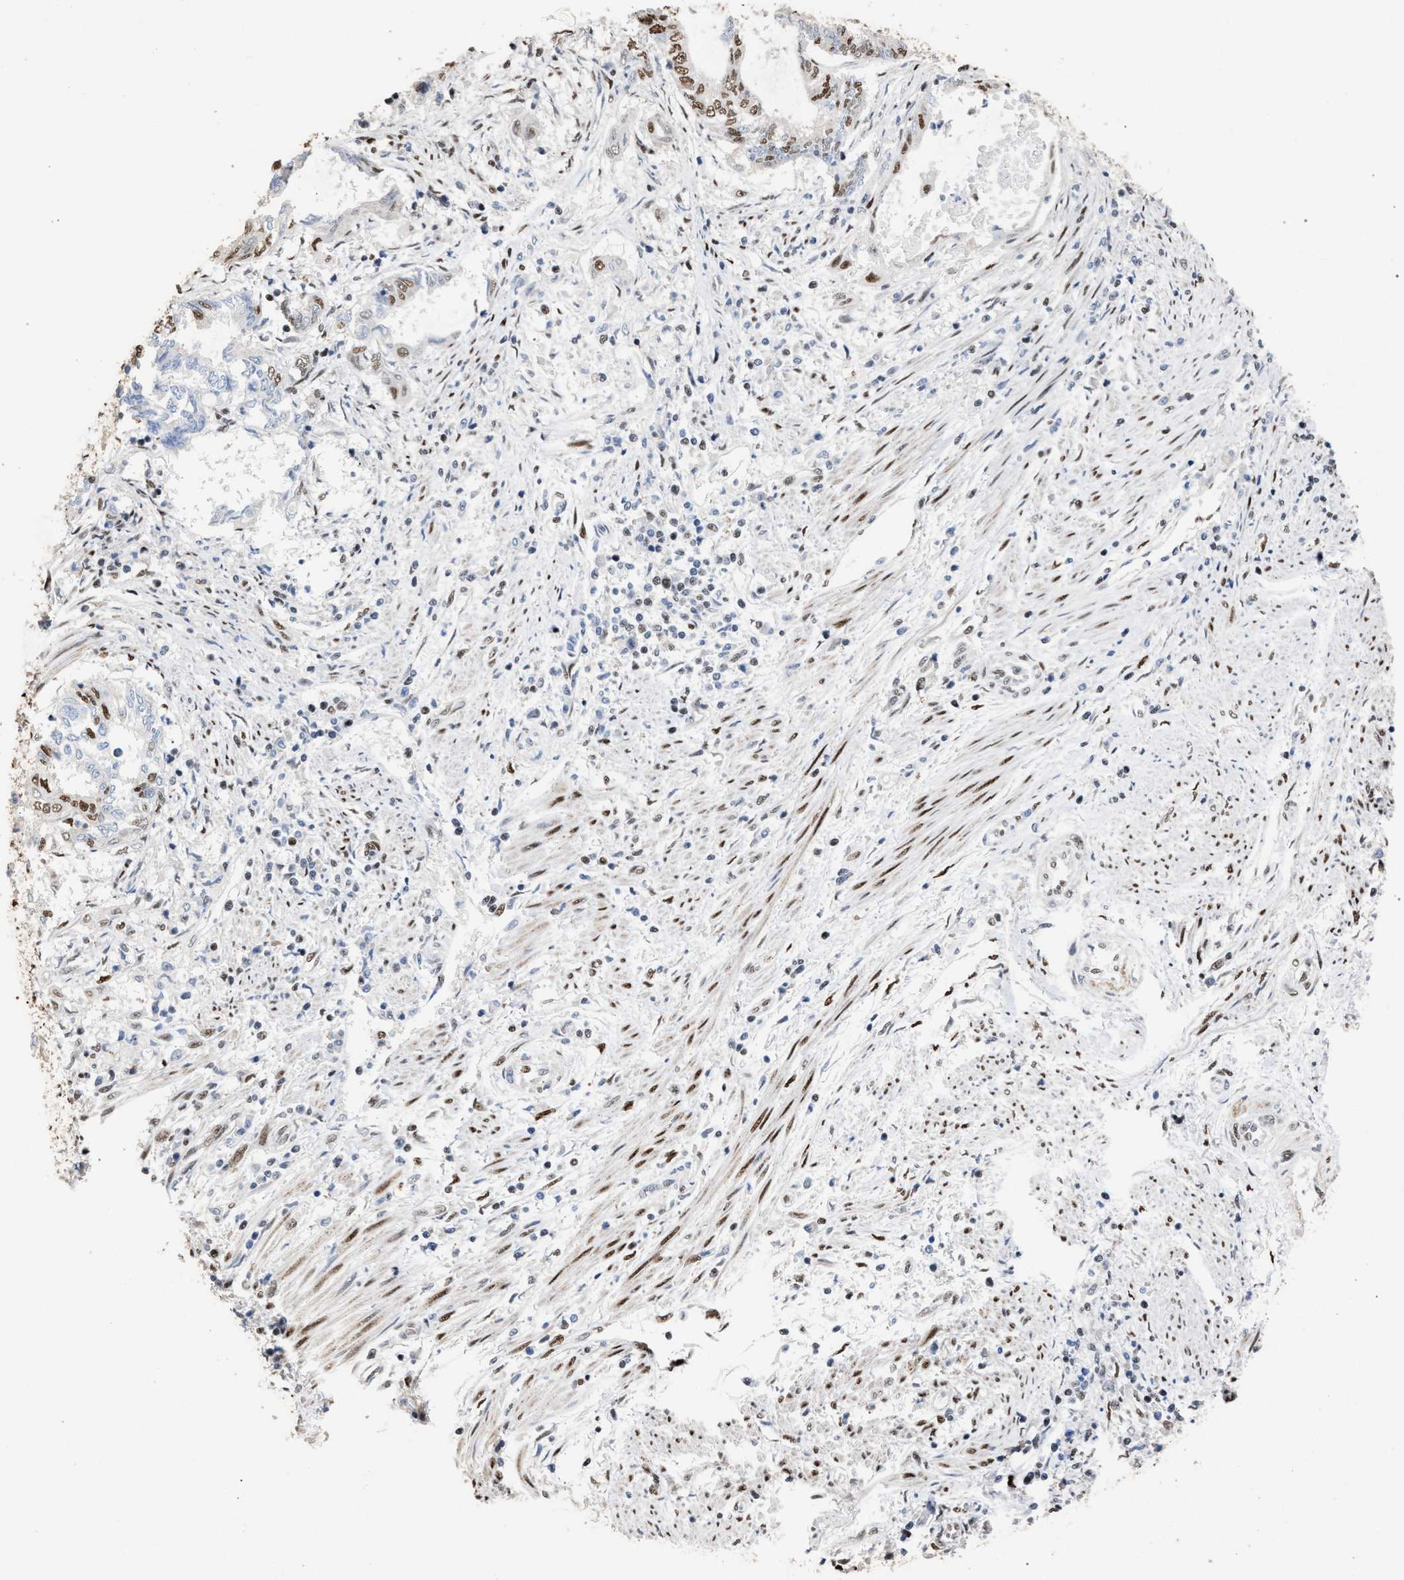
{"staining": {"intensity": "moderate", "quantity": "25%-75%", "location": "nuclear"}, "tissue": "endometrial cancer", "cell_type": "Tumor cells", "image_type": "cancer", "snomed": [{"axis": "morphology", "description": "Adenocarcinoma, NOS"}, {"axis": "topography", "description": "Uterus"}, {"axis": "topography", "description": "Endometrium"}], "caption": "Moderate nuclear positivity for a protein is appreciated in approximately 25%-75% of tumor cells of endometrial adenocarcinoma using immunohistochemistry (IHC).", "gene": "TP53BP1", "patient": {"sex": "female", "age": 70}}